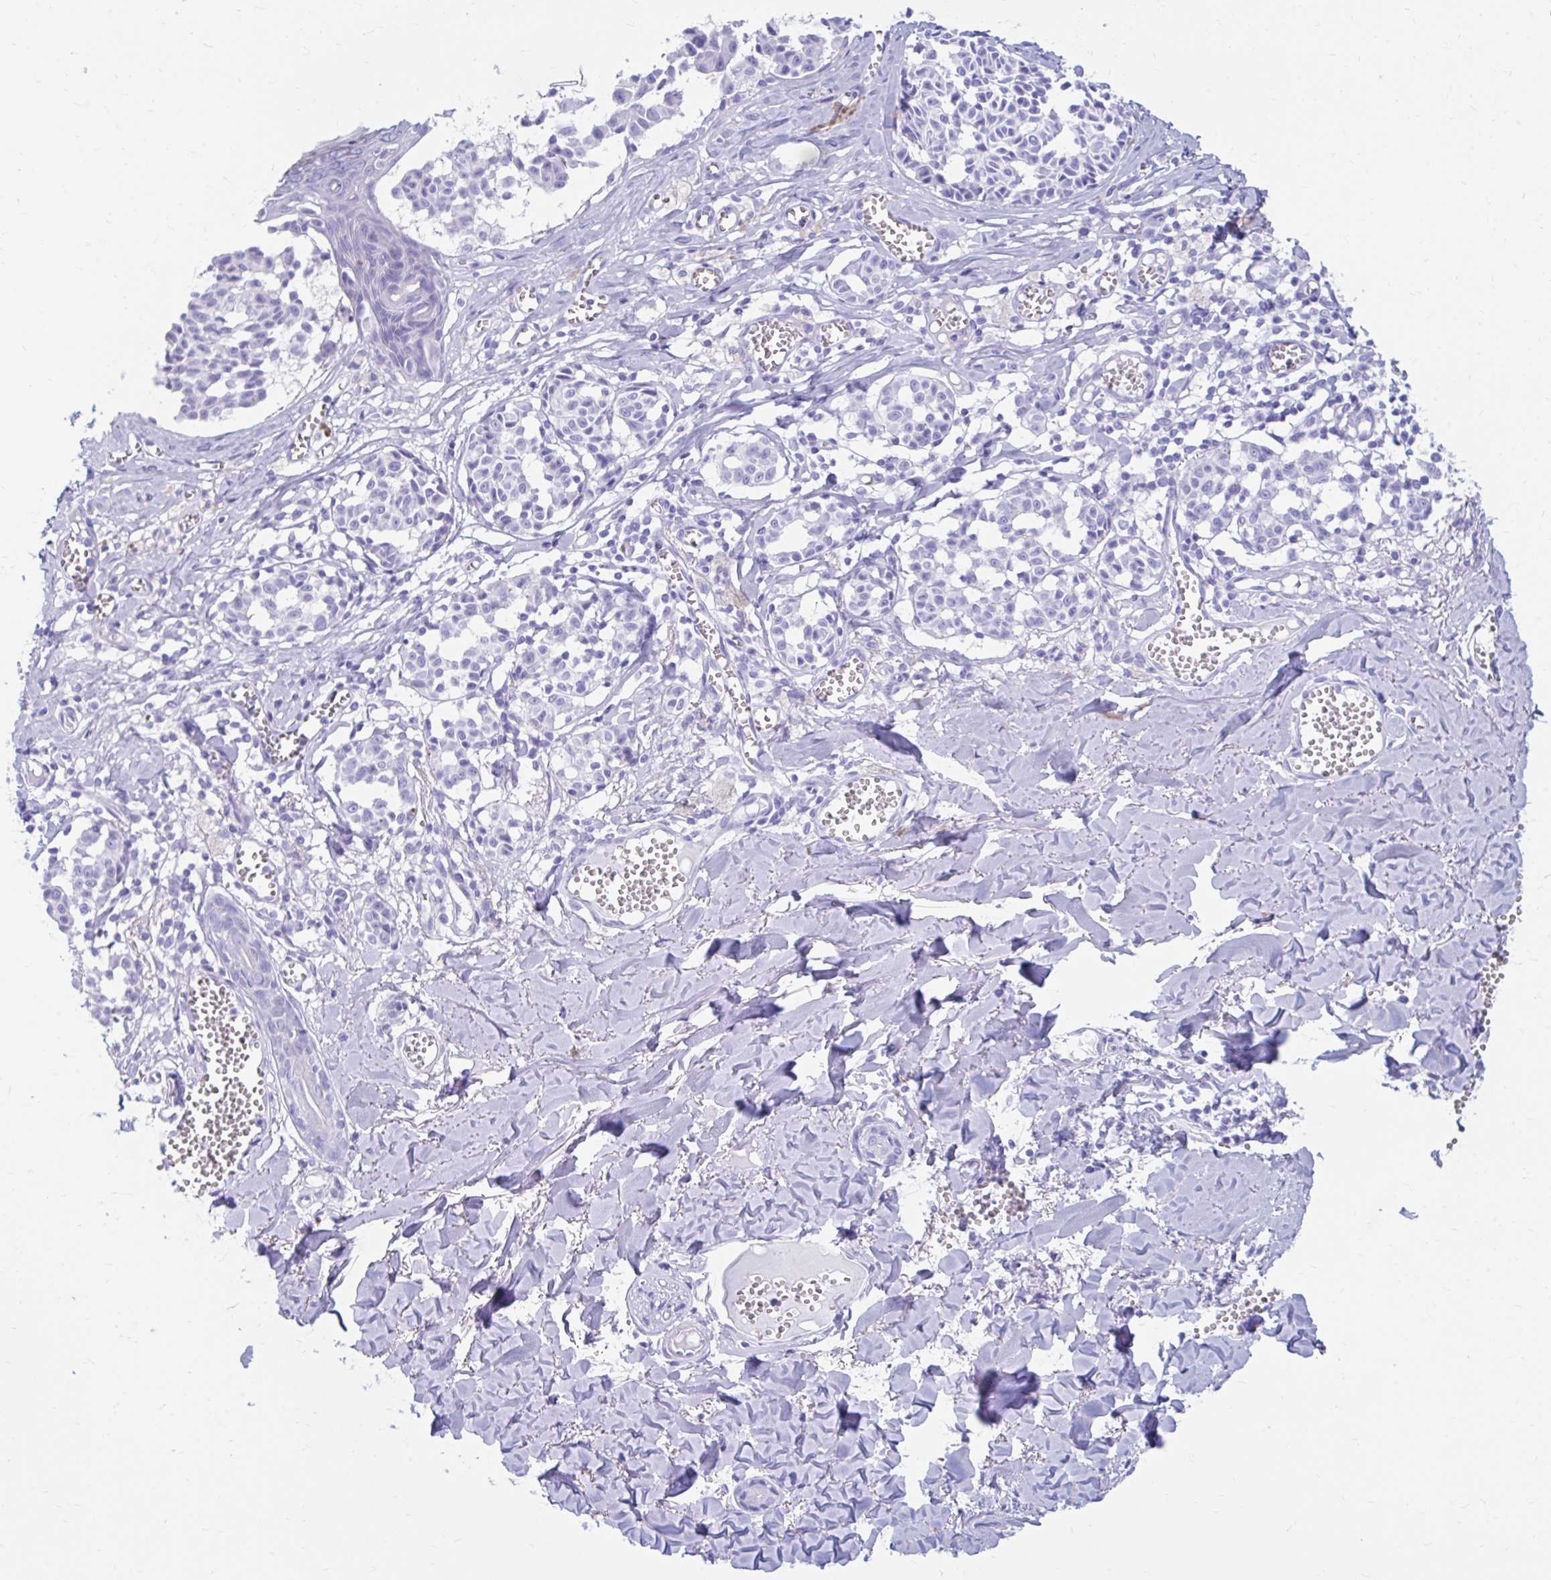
{"staining": {"intensity": "negative", "quantity": "none", "location": "none"}, "tissue": "melanoma", "cell_type": "Tumor cells", "image_type": "cancer", "snomed": [{"axis": "morphology", "description": "Malignant melanoma, NOS"}, {"axis": "topography", "description": "Skin"}], "caption": "The micrograph demonstrates no staining of tumor cells in melanoma.", "gene": "NSG2", "patient": {"sex": "female", "age": 43}}